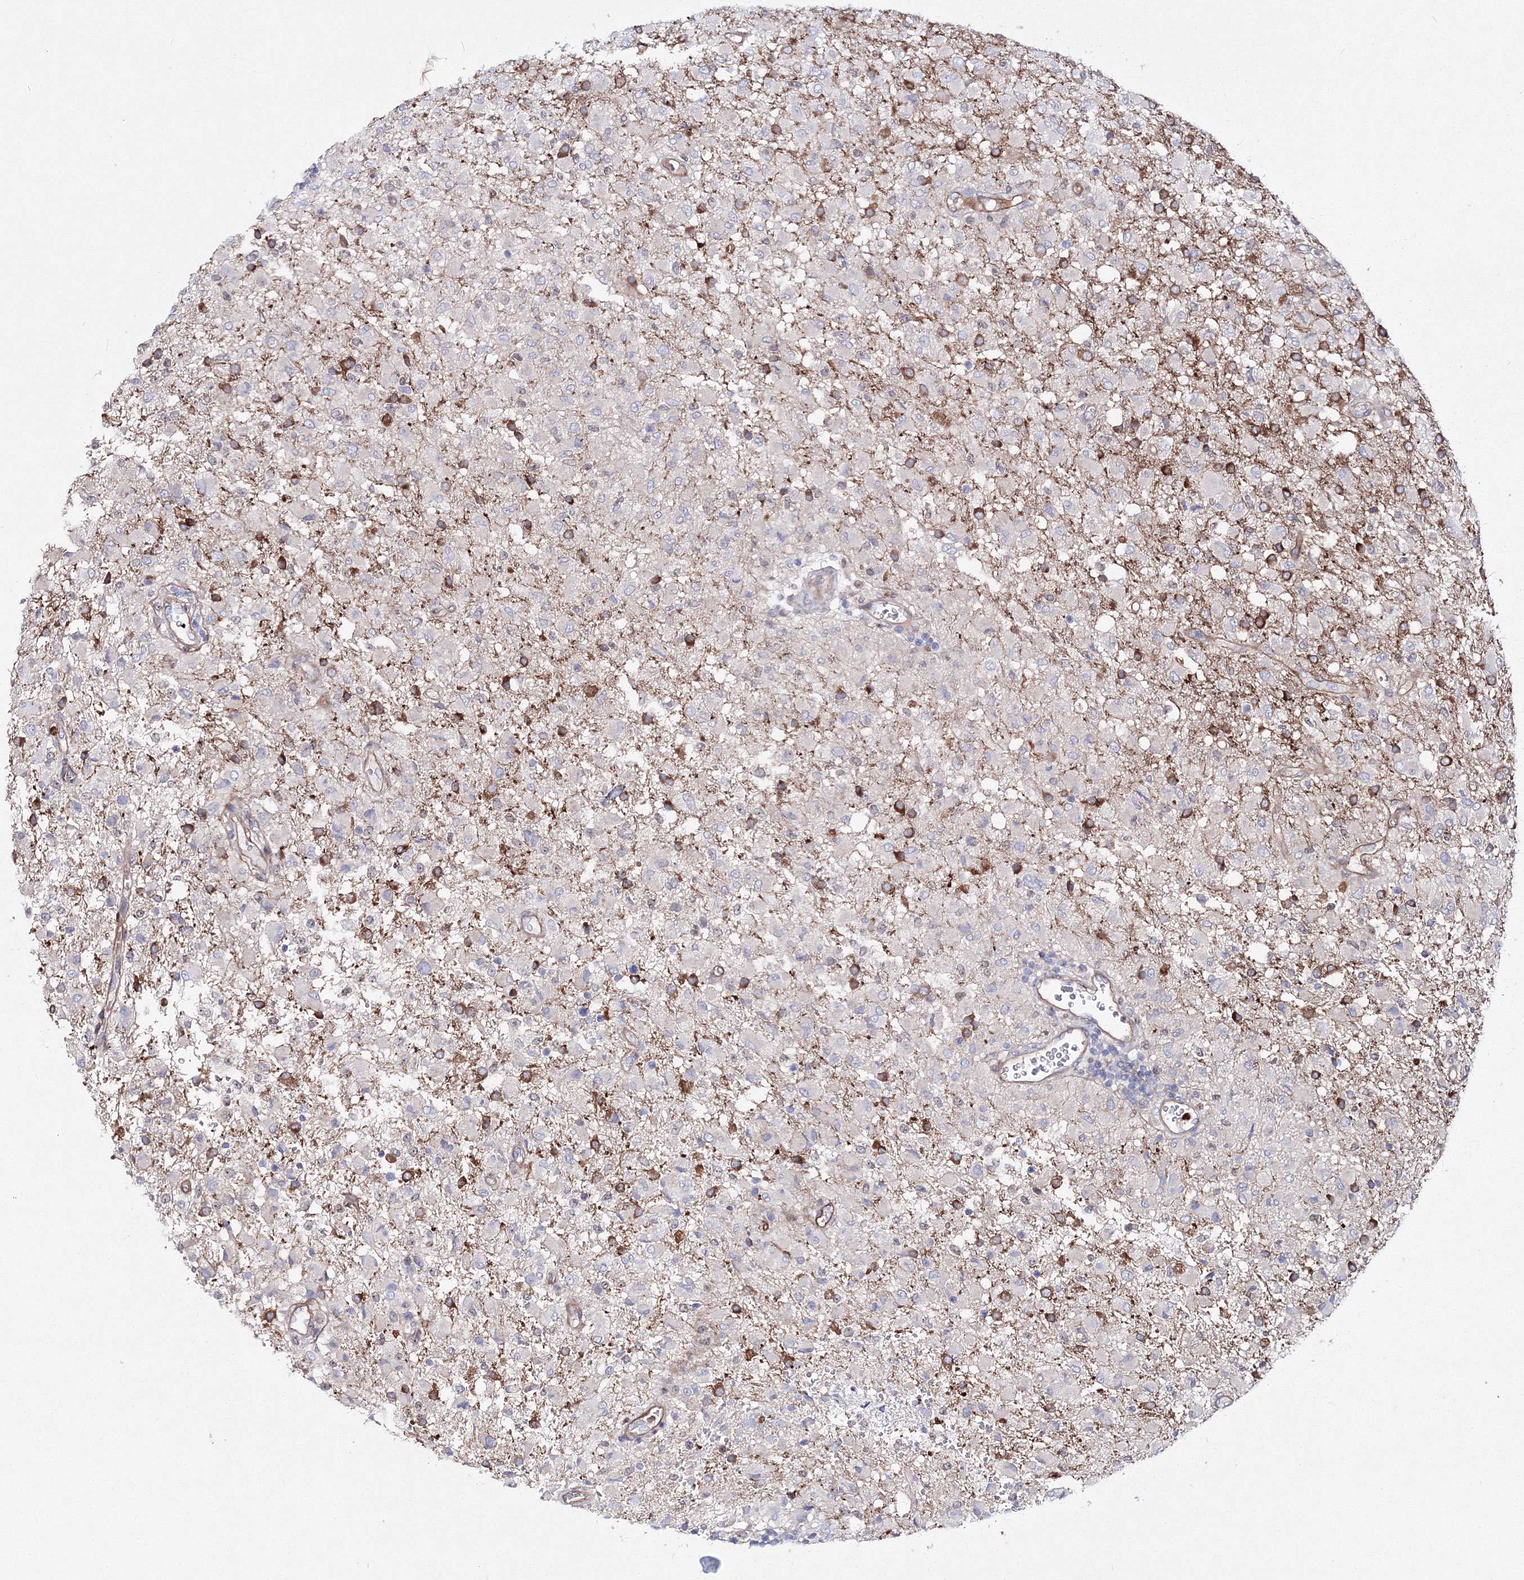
{"staining": {"intensity": "moderate", "quantity": "<25%", "location": "cytoplasmic/membranous"}, "tissue": "glioma", "cell_type": "Tumor cells", "image_type": "cancer", "snomed": [{"axis": "morphology", "description": "Glioma, malignant, High grade"}, {"axis": "topography", "description": "Brain"}], "caption": "Protein staining demonstrates moderate cytoplasmic/membranous staining in about <25% of tumor cells in malignant glioma (high-grade).", "gene": "C11orf52", "patient": {"sex": "female", "age": 57}}